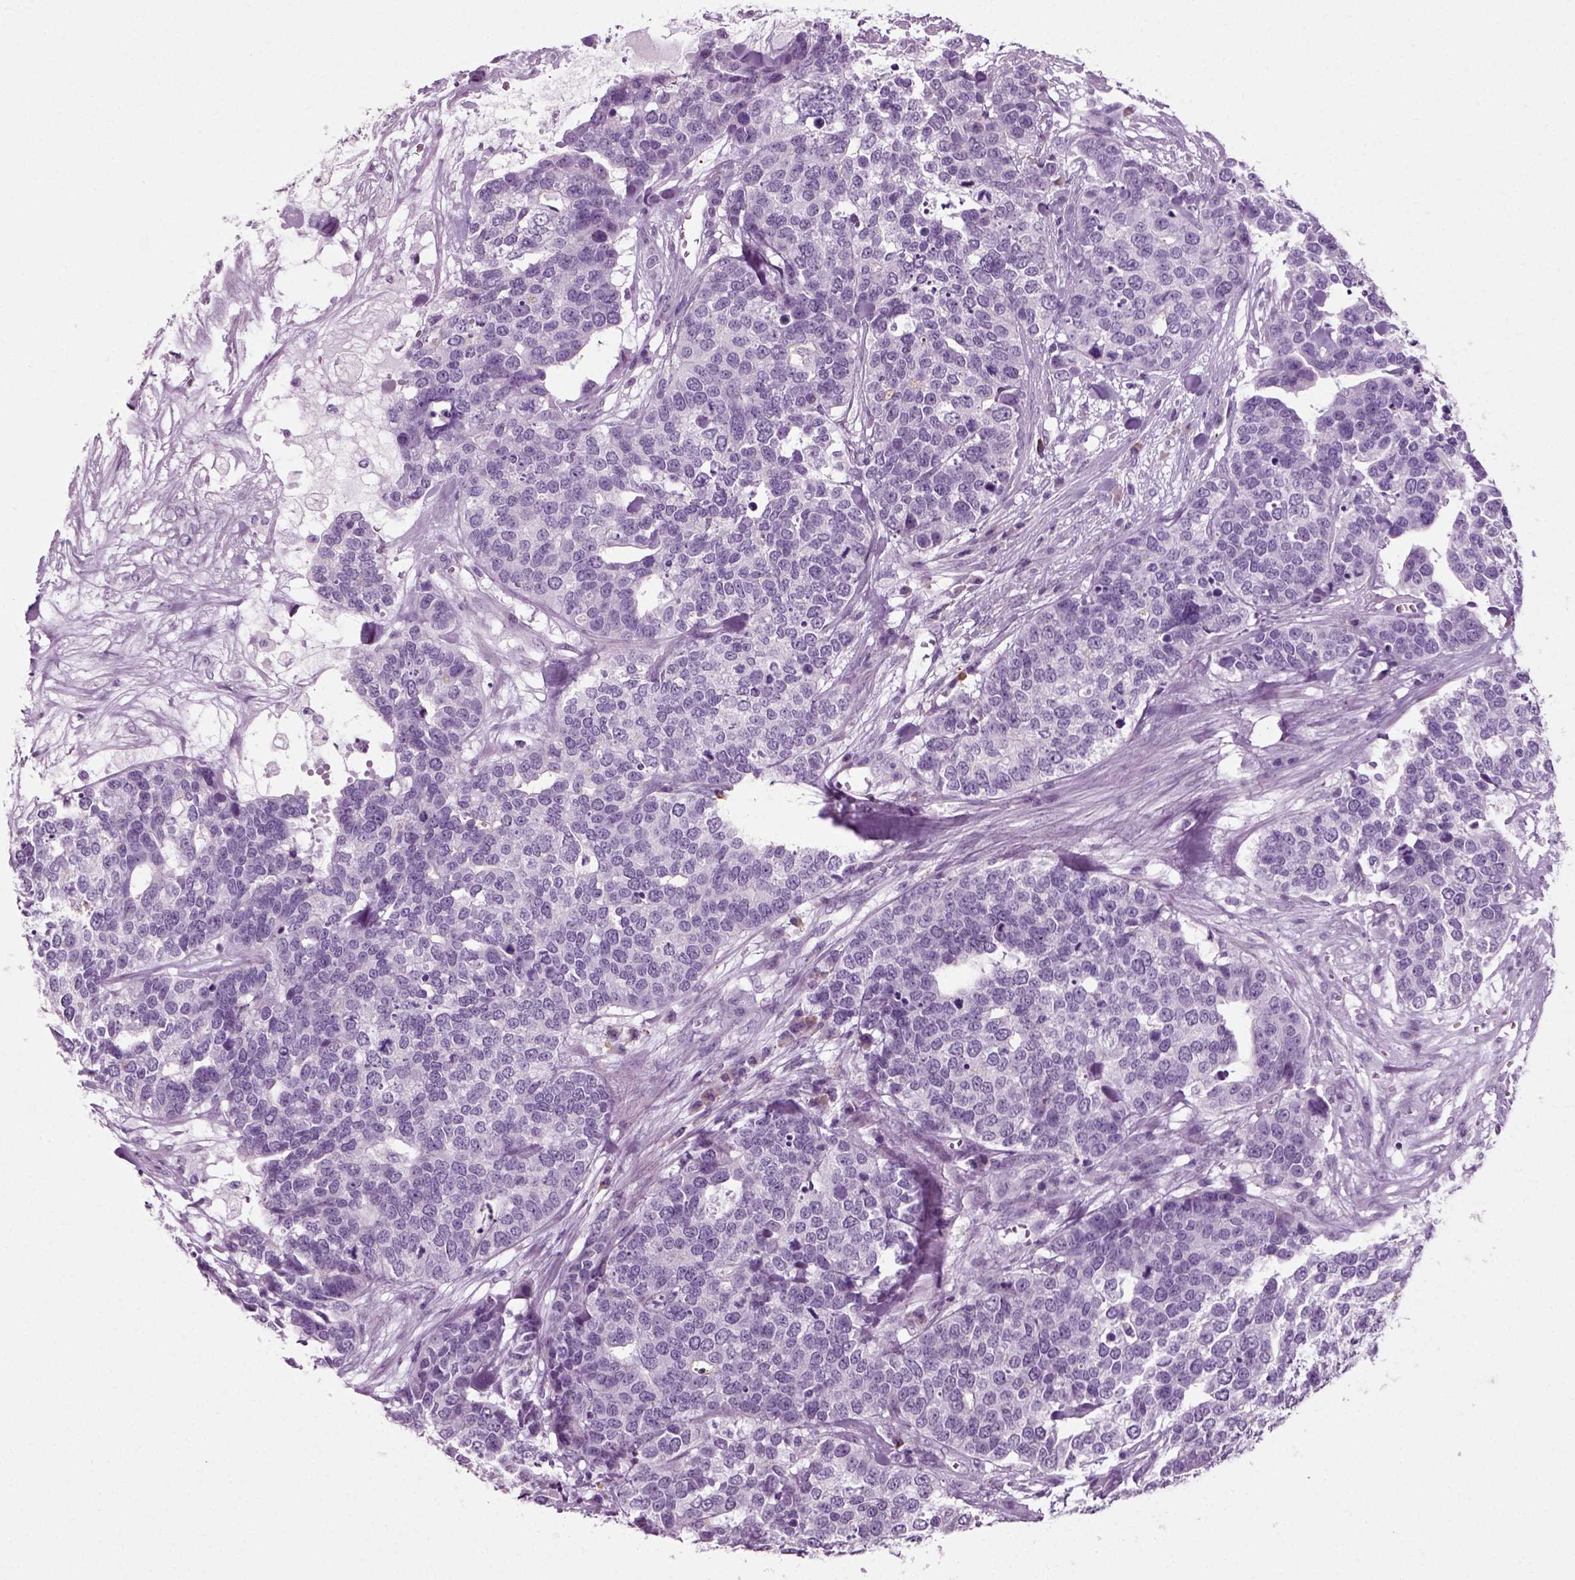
{"staining": {"intensity": "negative", "quantity": "none", "location": "none"}, "tissue": "ovarian cancer", "cell_type": "Tumor cells", "image_type": "cancer", "snomed": [{"axis": "morphology", "description": "Carcinoma, endometroid"}, {"axis": "topography", "description": "Ovary"}], "caption": "Immunohistochemical staining of endometroid carcinoma (ovarian) demonstrates no significant expression in tumor cells.", "gene": "SLC26A8", "patient": {"sex": "female", "age": 65}}